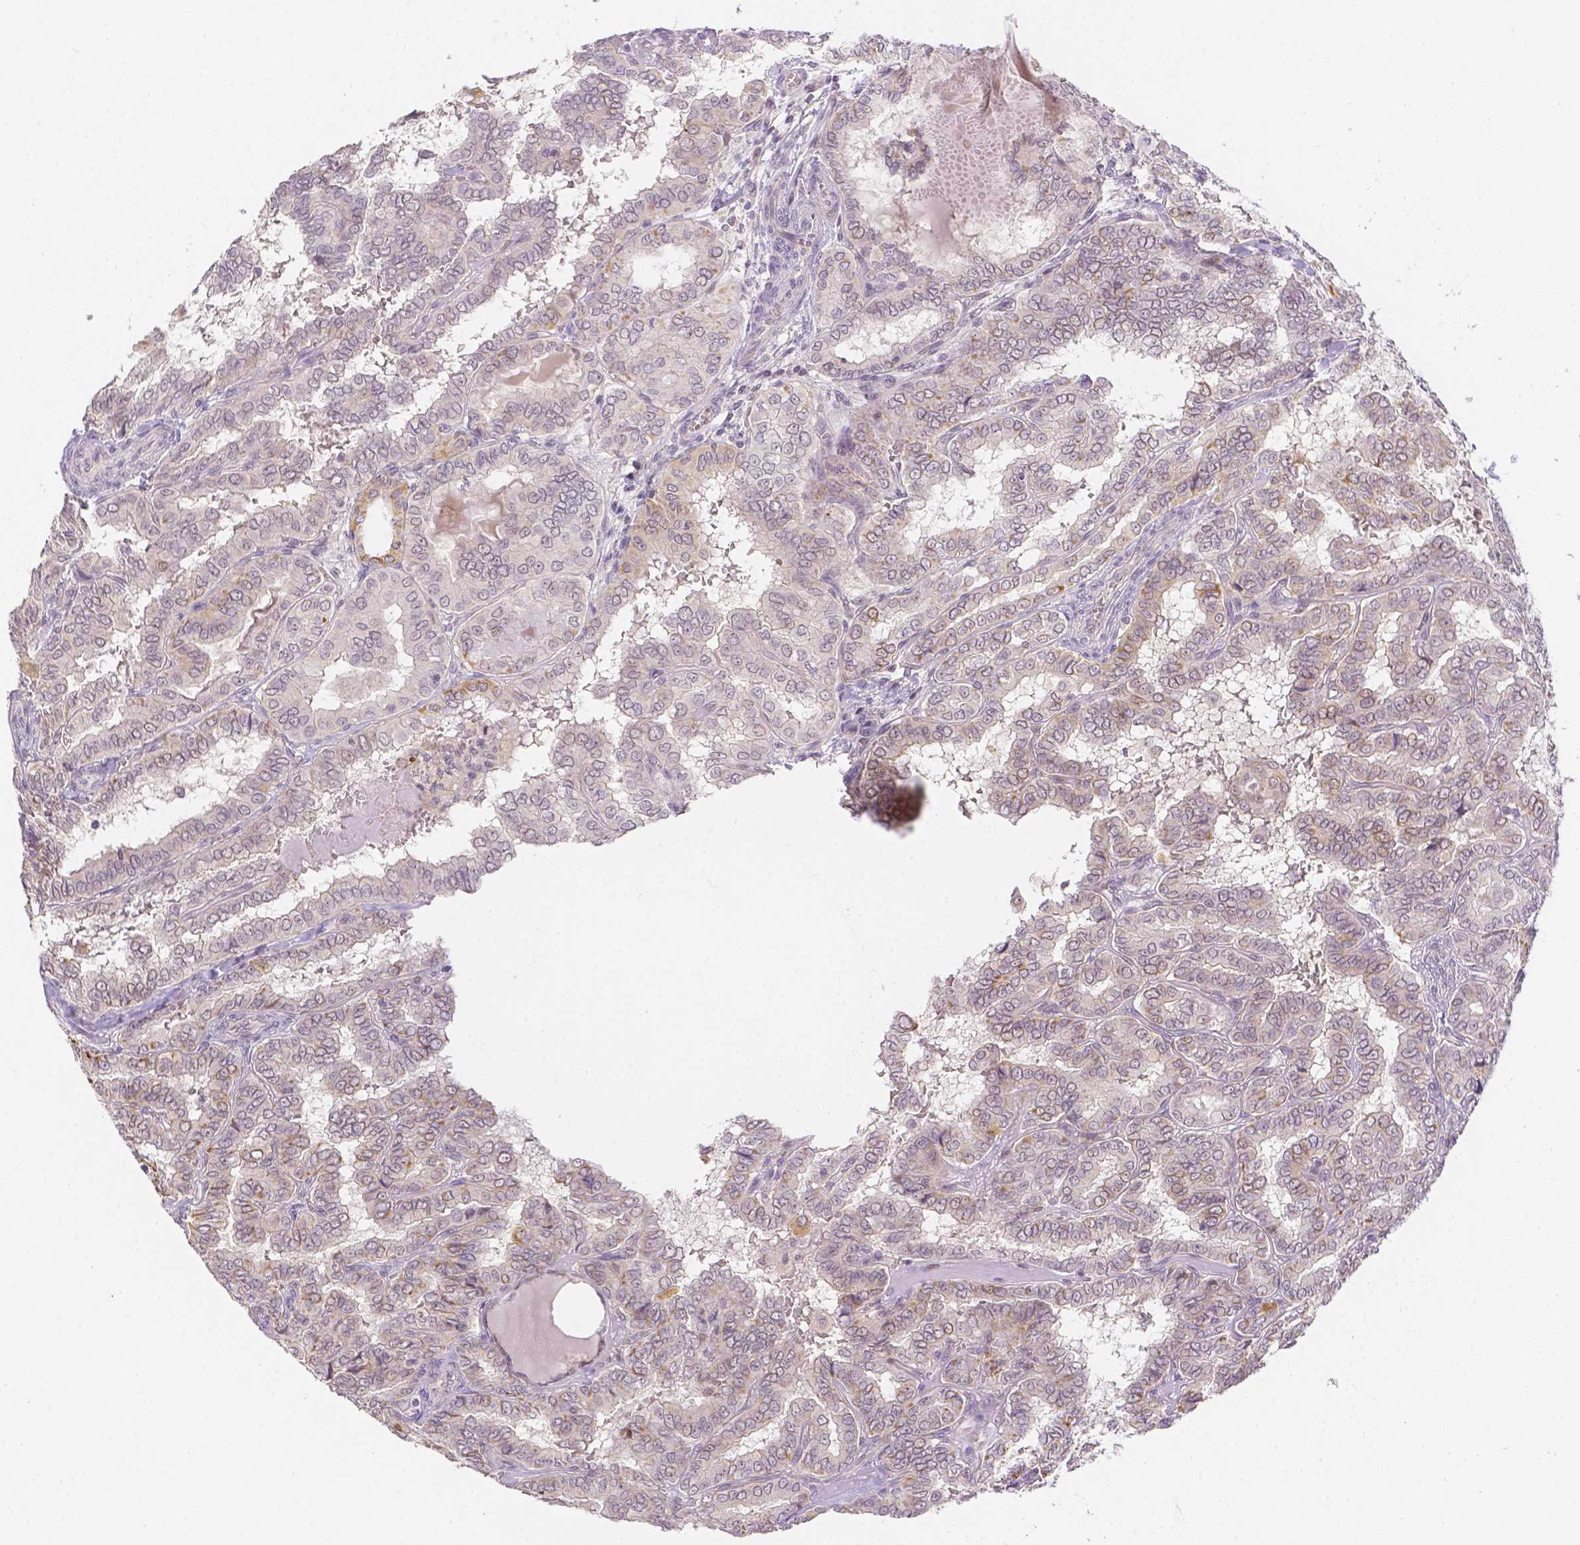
{"staining": {"intensity": "weak", "quantity": "<25%", "location": "cytoplasmic/membranous"}, "tissue": "thyroid cancer", "cell_type": "Tumor cells", "image_type": "cancer", "snomed": [{"axis": "morphology", "description": "Papillary adenocarcinoma, NOS"}, {"axis": "topography", "description": "Thyroid gland"}], "caption": "Immunohistochemistry (IHC) histopathology image of neoplastic tissue: thyroid cancer stained with DAB (3,3'-diaminobenzidine) demonstrates no significant protein positivity in tumor cells. (DAB IHC with hematoxylin counter stain).", "gene": "ZNF280B", "patient": {"sex": "female", "age": 46}}